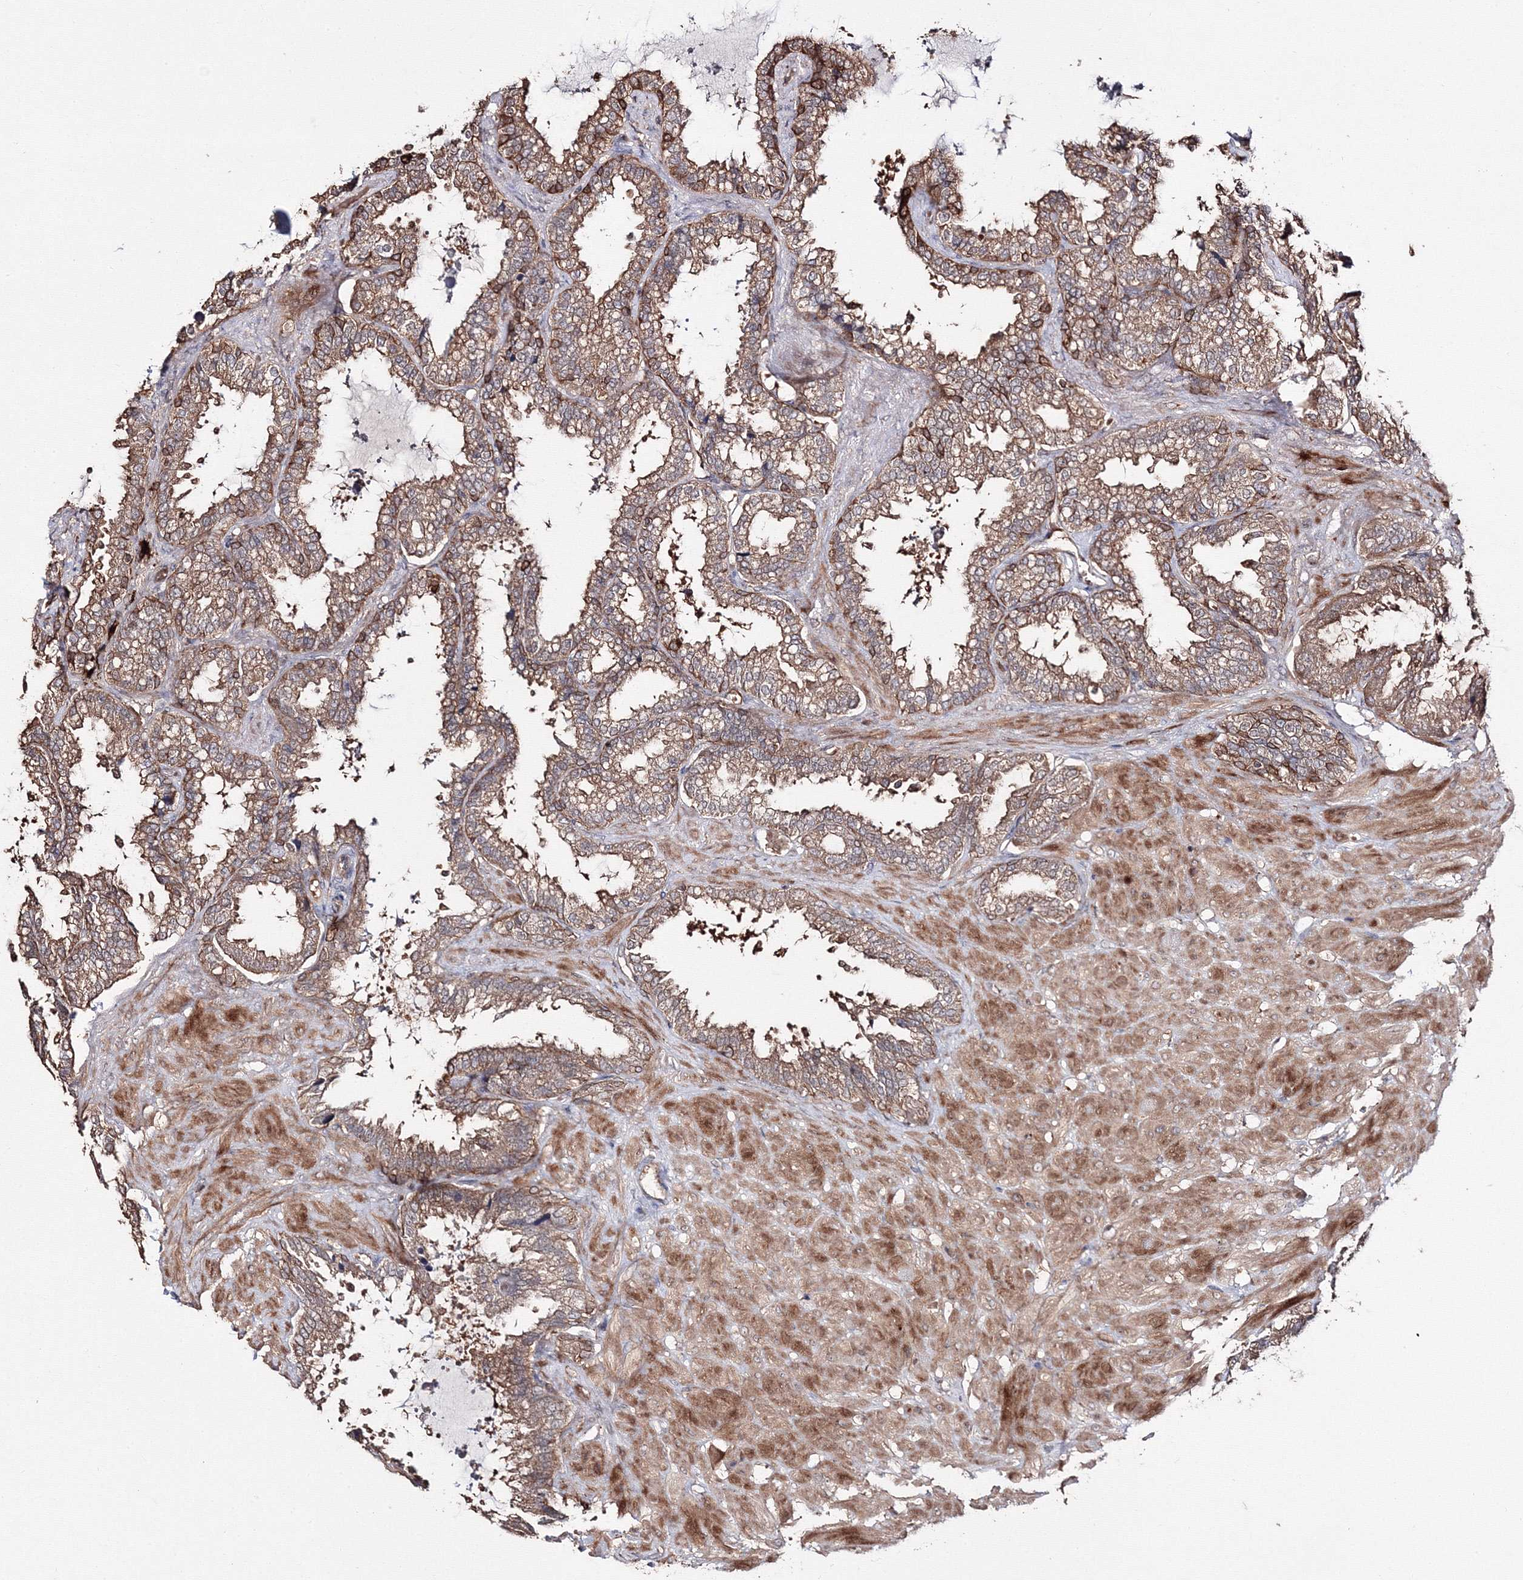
{"staining": {"intensity": "strong", "quantity": "25%-75%", "location": "cytoplasmic/membranous"}, "tissue": "seminal vesicle", "cell_type": "Glandular cells", "image_type": "normal", "snomed": [{"axis": "morphology", "description": "Normal tissue, NOS"}, {"axis": "topography", "description": "Seminal veicle"}], "caption": "IHC (DAB (3,3'-diaminobenzidine)) staining of benign human seminal vesicle shows strong cytoplasmic/membranous protein expression in about 25%-75% of glandular cells. The protein of interest is shown in brown color, while the nuclei are stained blue.", "gene": "DDO", "patient": {"sex": "male", "age": 46}}